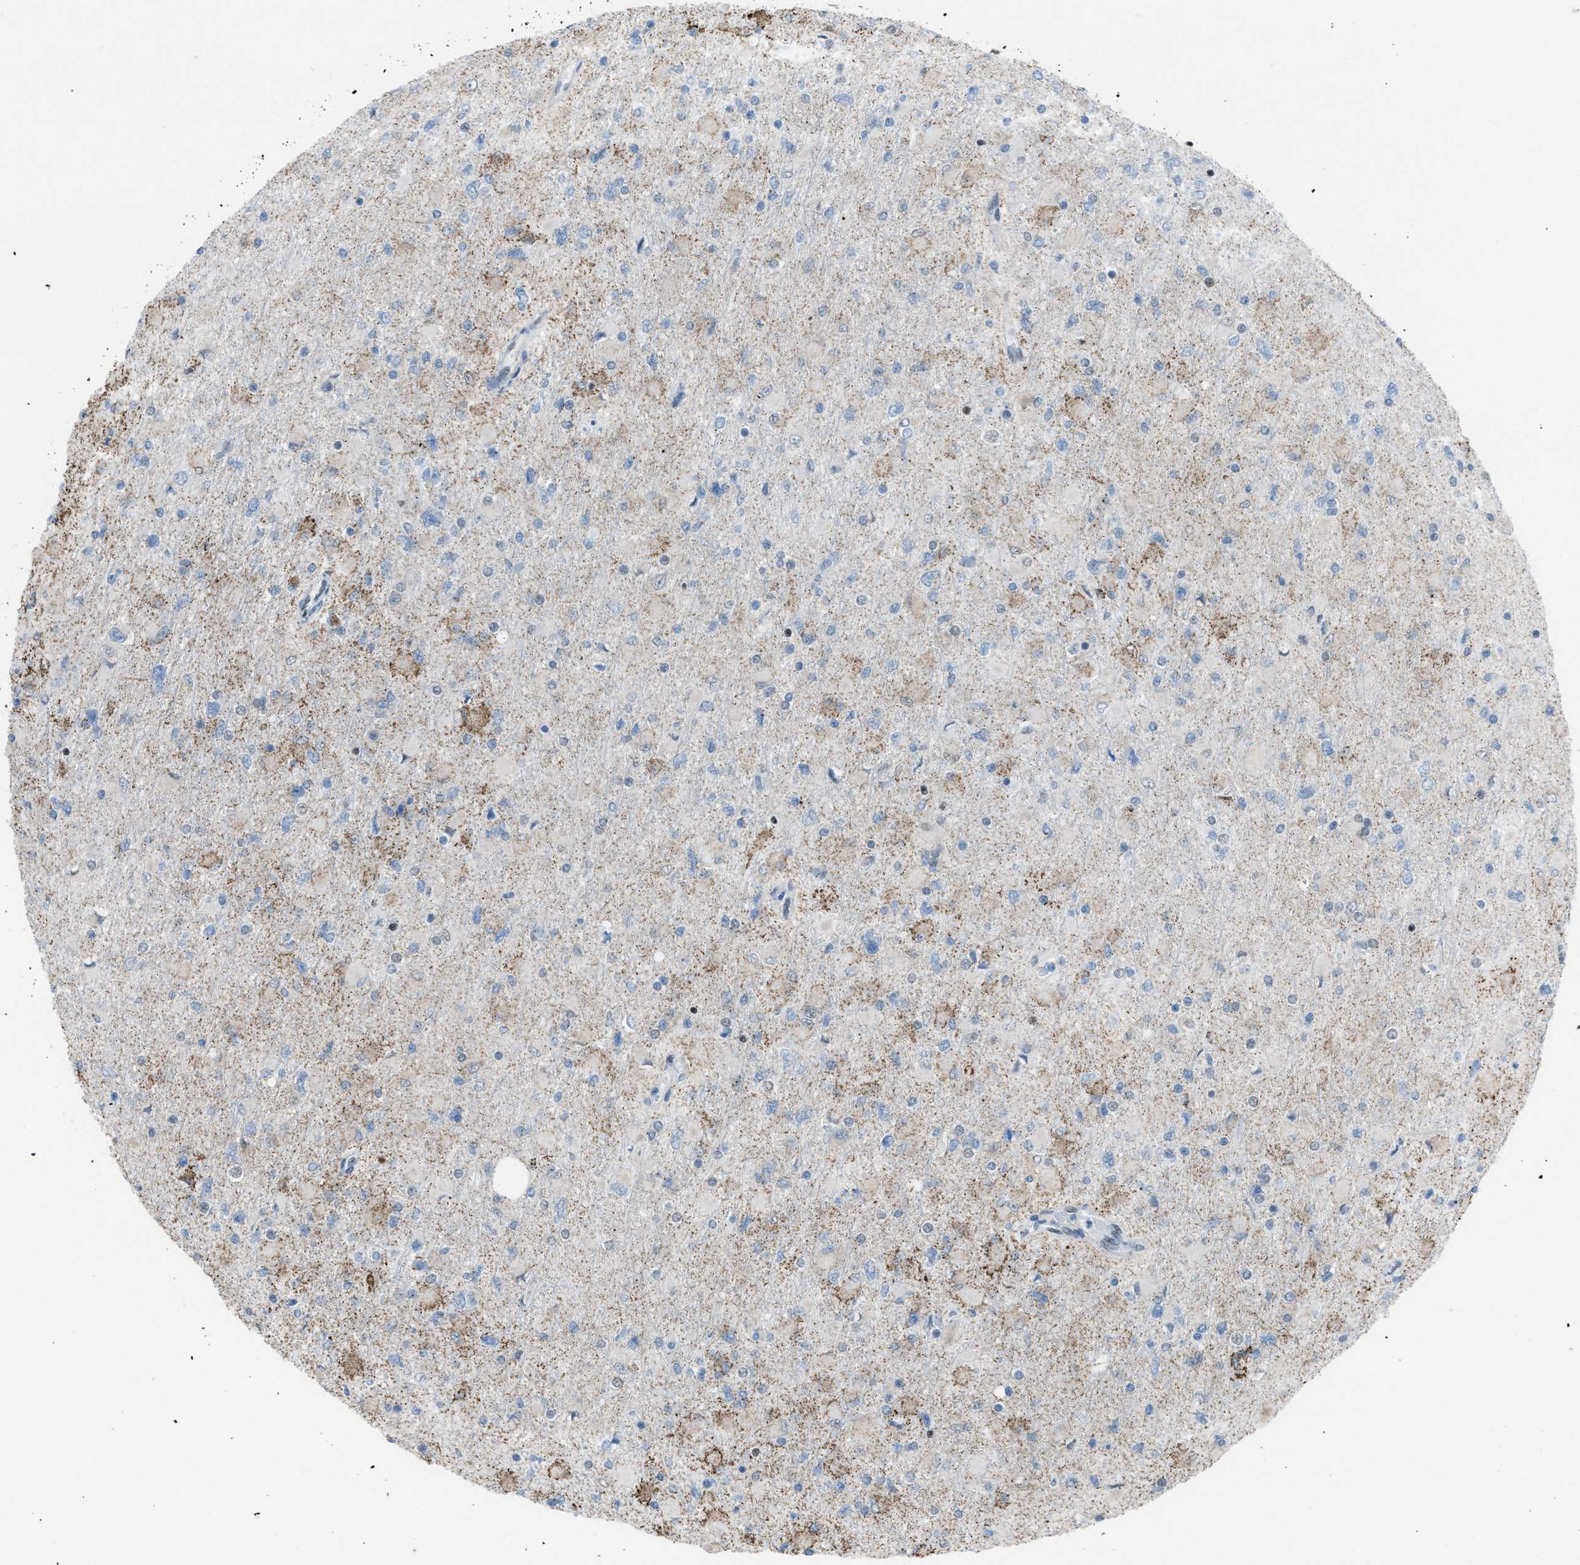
{"staining": {"intensity": "moderate", "quantity": "<25%", "location": "cytoplasmic/membranous"}, "tissue": "glioma", "cell_type": "Tumor cells", "image_type": "cancer", "snomed": [{"axis": "morphology", "description": "Glioma, malignant, High grade"}, {"axis": "topography", "description": "Cerebral cortex"}], "caption": "High-magnification brightfield microscopy of glioma stained with DAB (brown) and counterstained with hematoxylin (blue). tumor cells exhibit moderate cytoplasmic/membranous positivity is present in about<25% of cells.", "gene": "SLFN5", "patient": {"sex": "female", "age": 36}}